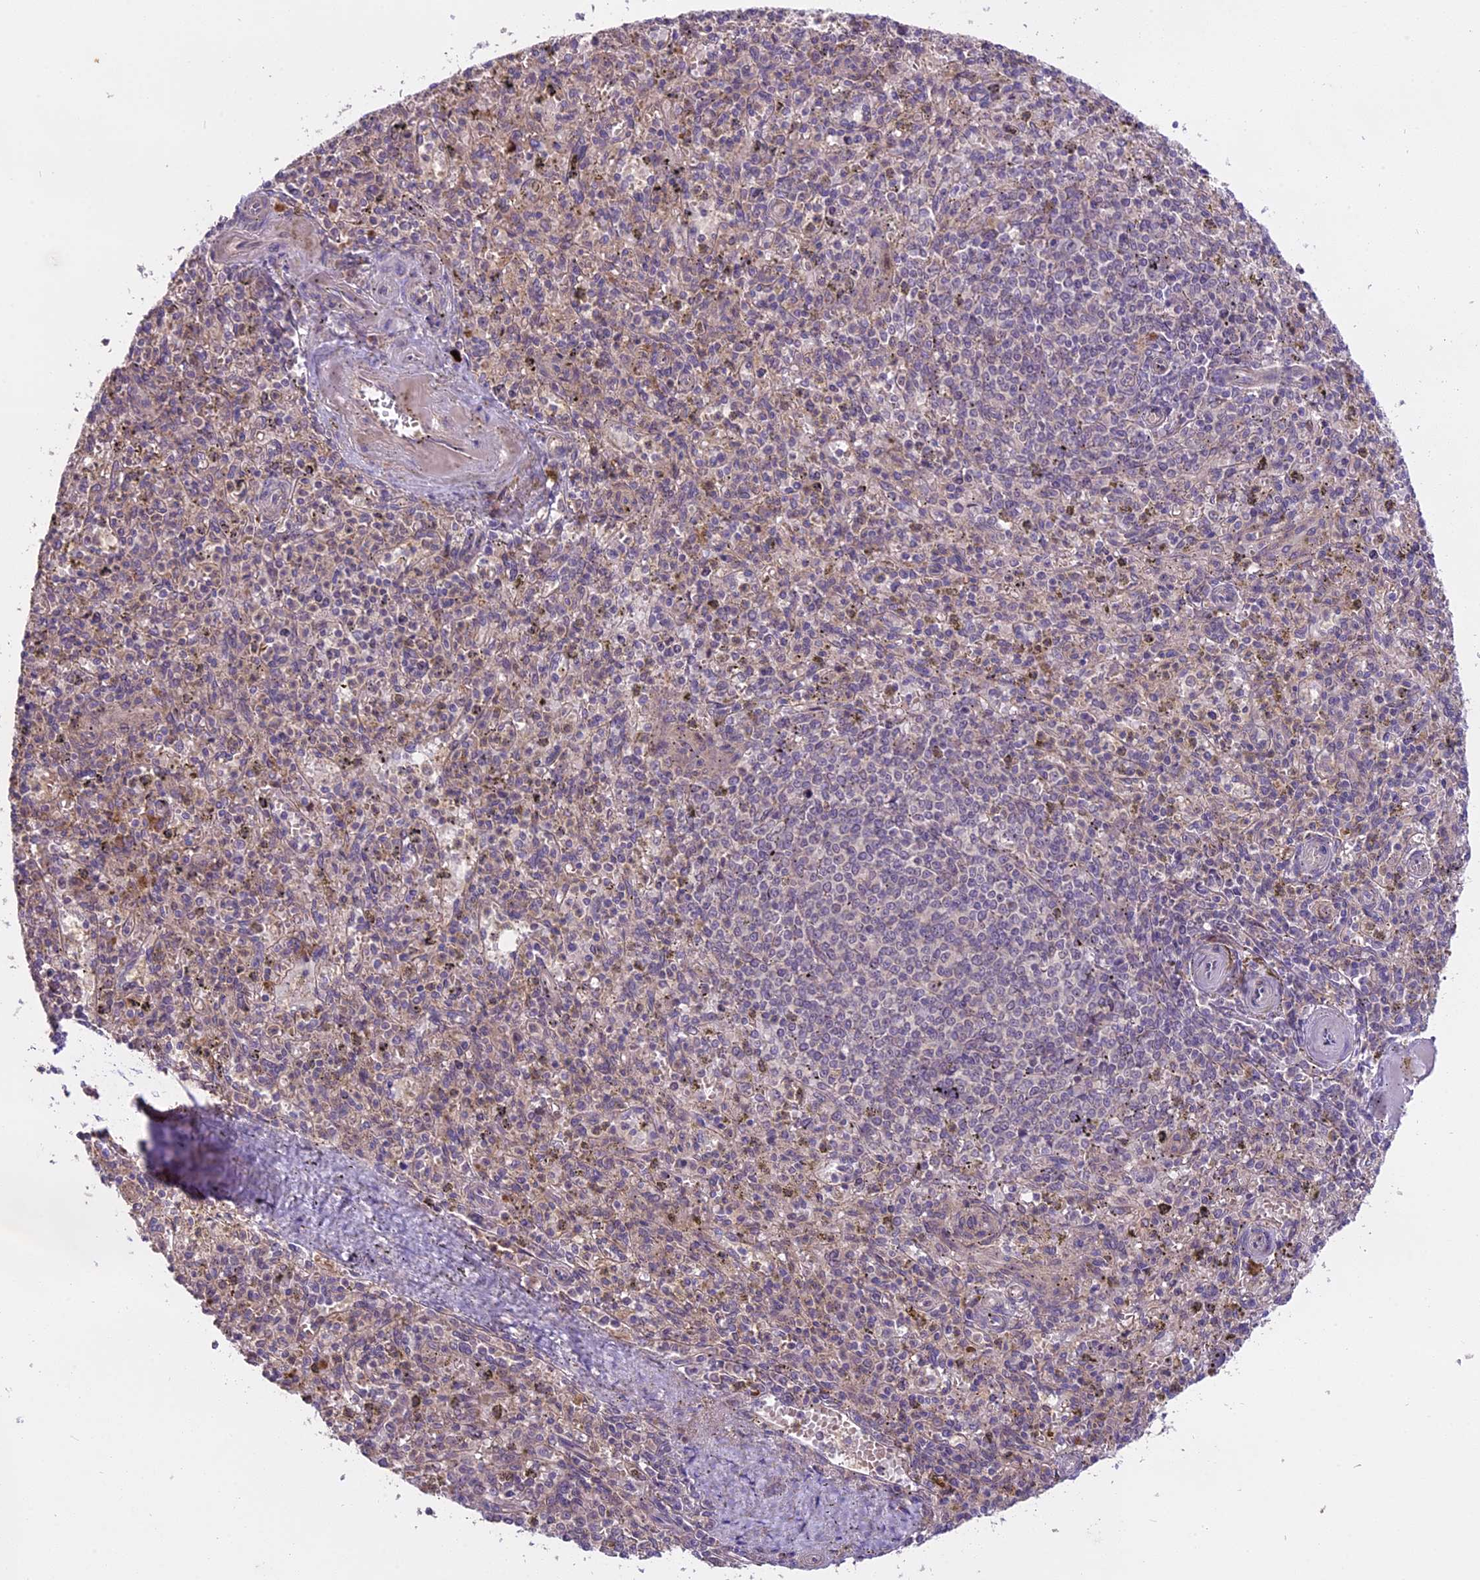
{"staining": {"intensity": "negative", "quantity": "none", "location": "none"}, "tissue": "spleen", "cell_type": "Cells in red pulp", "image_type": "normal", "snomed": [{"axis": "morphology", "description": "Normal tissue, NOS"}, {"axis": "topography", "description": "Spleen"}], "caption": "Image shows no significant protein positivity in cells in red pulp of benign spleen. Brightfield microscopy of IHC stained with DAB (3,3'-diaminobenzidine) (brown) and hematoxylin (blue), captured at high magnification.", "gene": "MEMO1", "patient": {"sex": "male", "age": 72}}